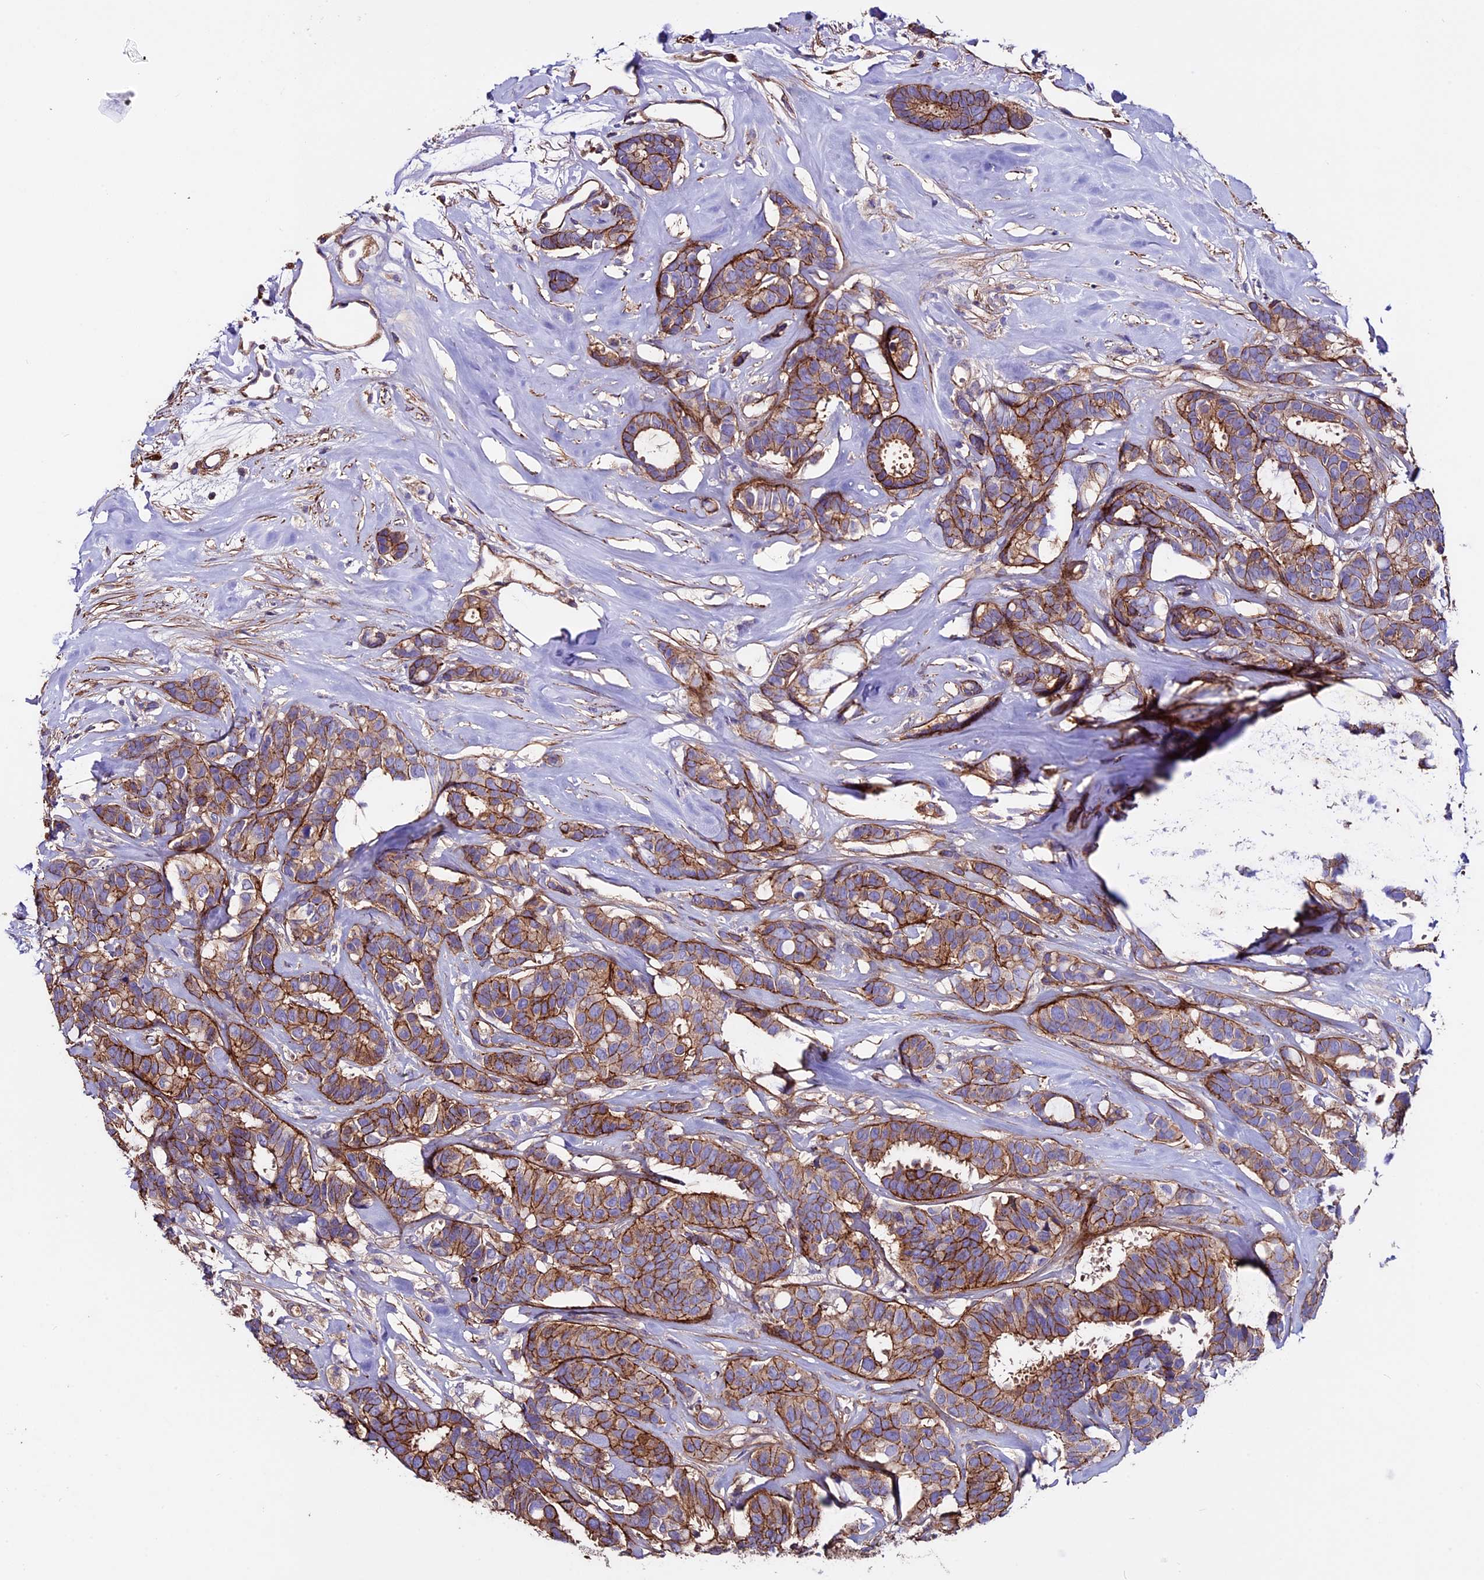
{"staining": {"intensity": "moderate", "quantity": ">75%", "location": "cytoplasmic/membranous"}, "tissue": "breast cancer", "cell_type": "Tumor cells", "image_type": "cancer", "snomed": [{"axis": "morphology", "description": "Duct carcinoma"}, {"axis": "topography", "description": "Breast"}], "caption": "The image demonstrates staining of breast infiltrating ductal carcinoma, revealing moderate cytoplasmic/membranous protein positivity (brown color) within tumor cells.", "gene": "EVA1B", "patient": {"sex": "female", "age": 87}}